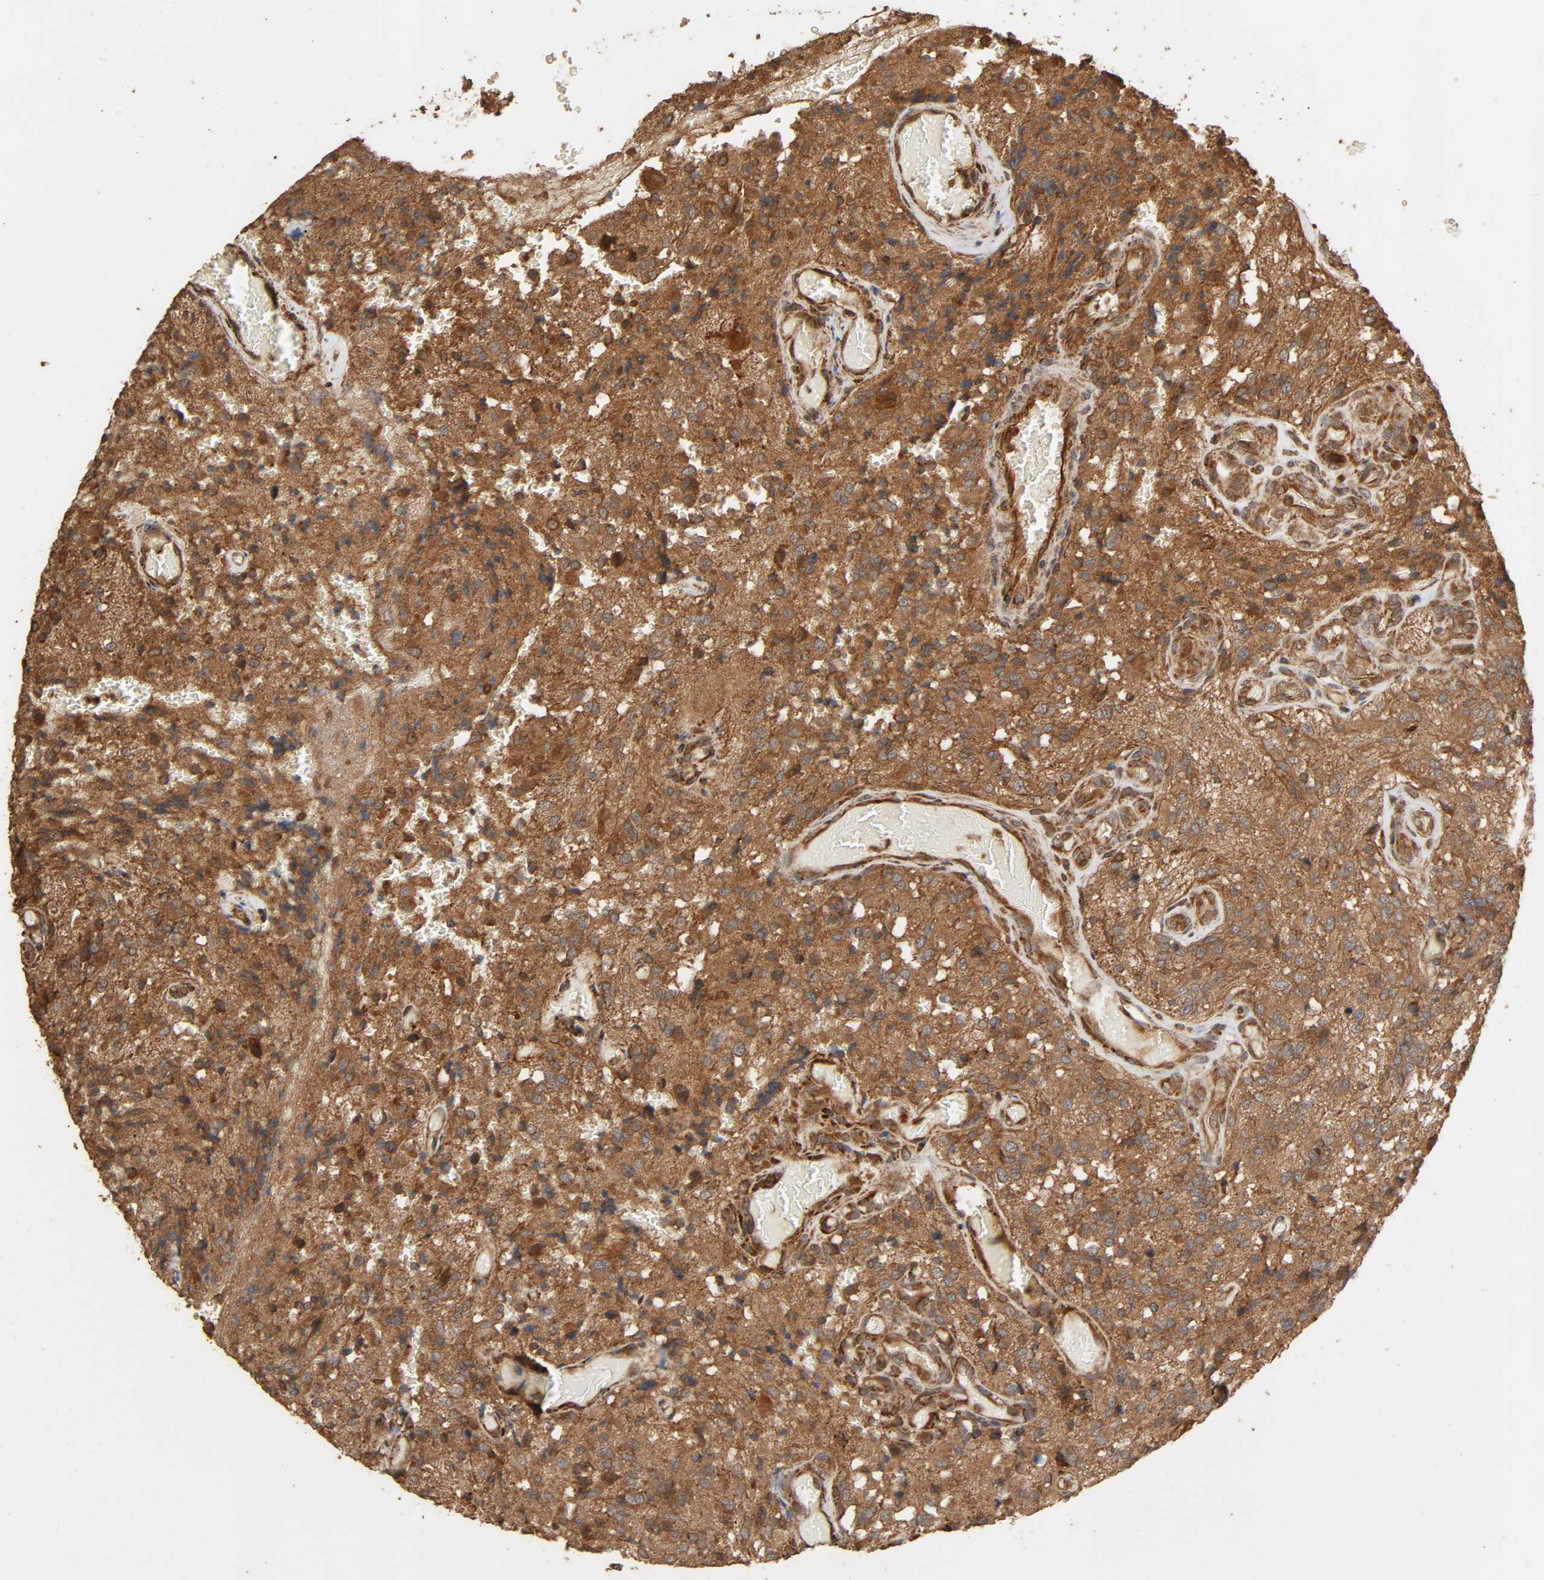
{"staining": {"intensity": "moderate", "quantity": "25%-75%", "location": "cytoplasmic/membranous"}, "tissue": "glioma", "cell_type": "Tumor cells", "image_type": "cancer", "snomed": [{"axis": "morphology", "description": "Normal tissue, NOS"}, {"axis": "morphology", "description": "Glioma, malignant, High grade"}, {"axis": "topography", "description": "Cerebral cortex"}], "caption": "Moderate cytoplasmic/membranous positivity for a protein is identified in approximately 25%-75% of tumor cells of glioma using immunohistochemistry (IHC).", "gene": "RPS6KA6", "patient": {"sex": "male", "age": 56}}